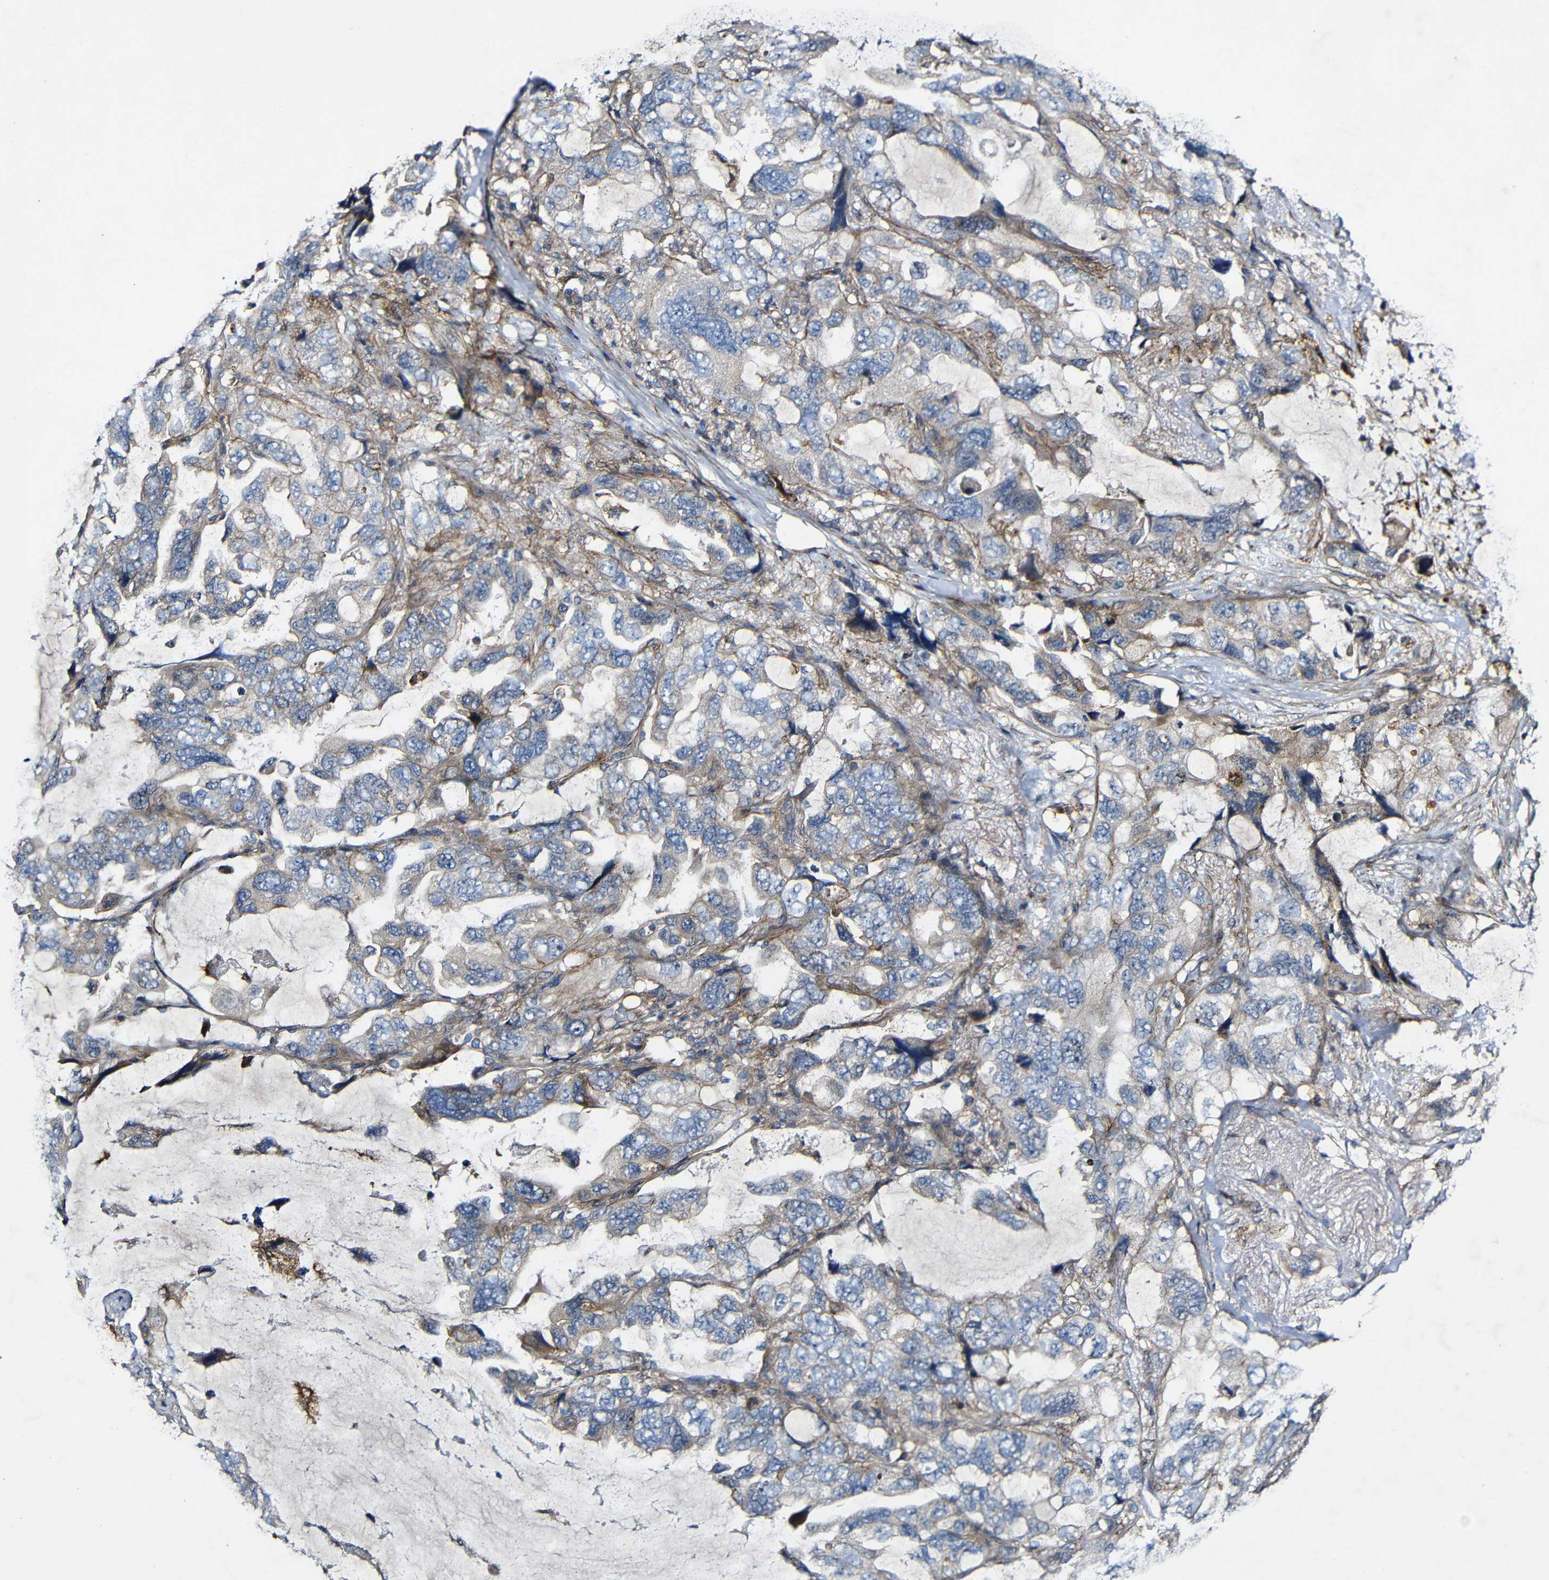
{"staining": {"intensity": "weak", "quantity": "<25%", "location": "cytoplasmic/membranous"}, "tissue": "lung cancer", "cell_type": "Tumor cells", "image_type": "cancer", "snomed": [{"axis": "morphology", "description": "Squamous cell carcinoma, NOS"}, {"axis": "topography", "description": "Lung"}], "caption": "Tumor cells show no significant expression in lung cancer (squamous cell carcinoma). (Immunohistochemistry (ihc), brightfield microscopy, high magnification).", "gene": "GSDME", "patient": {"sex": "female", "age": 73}}